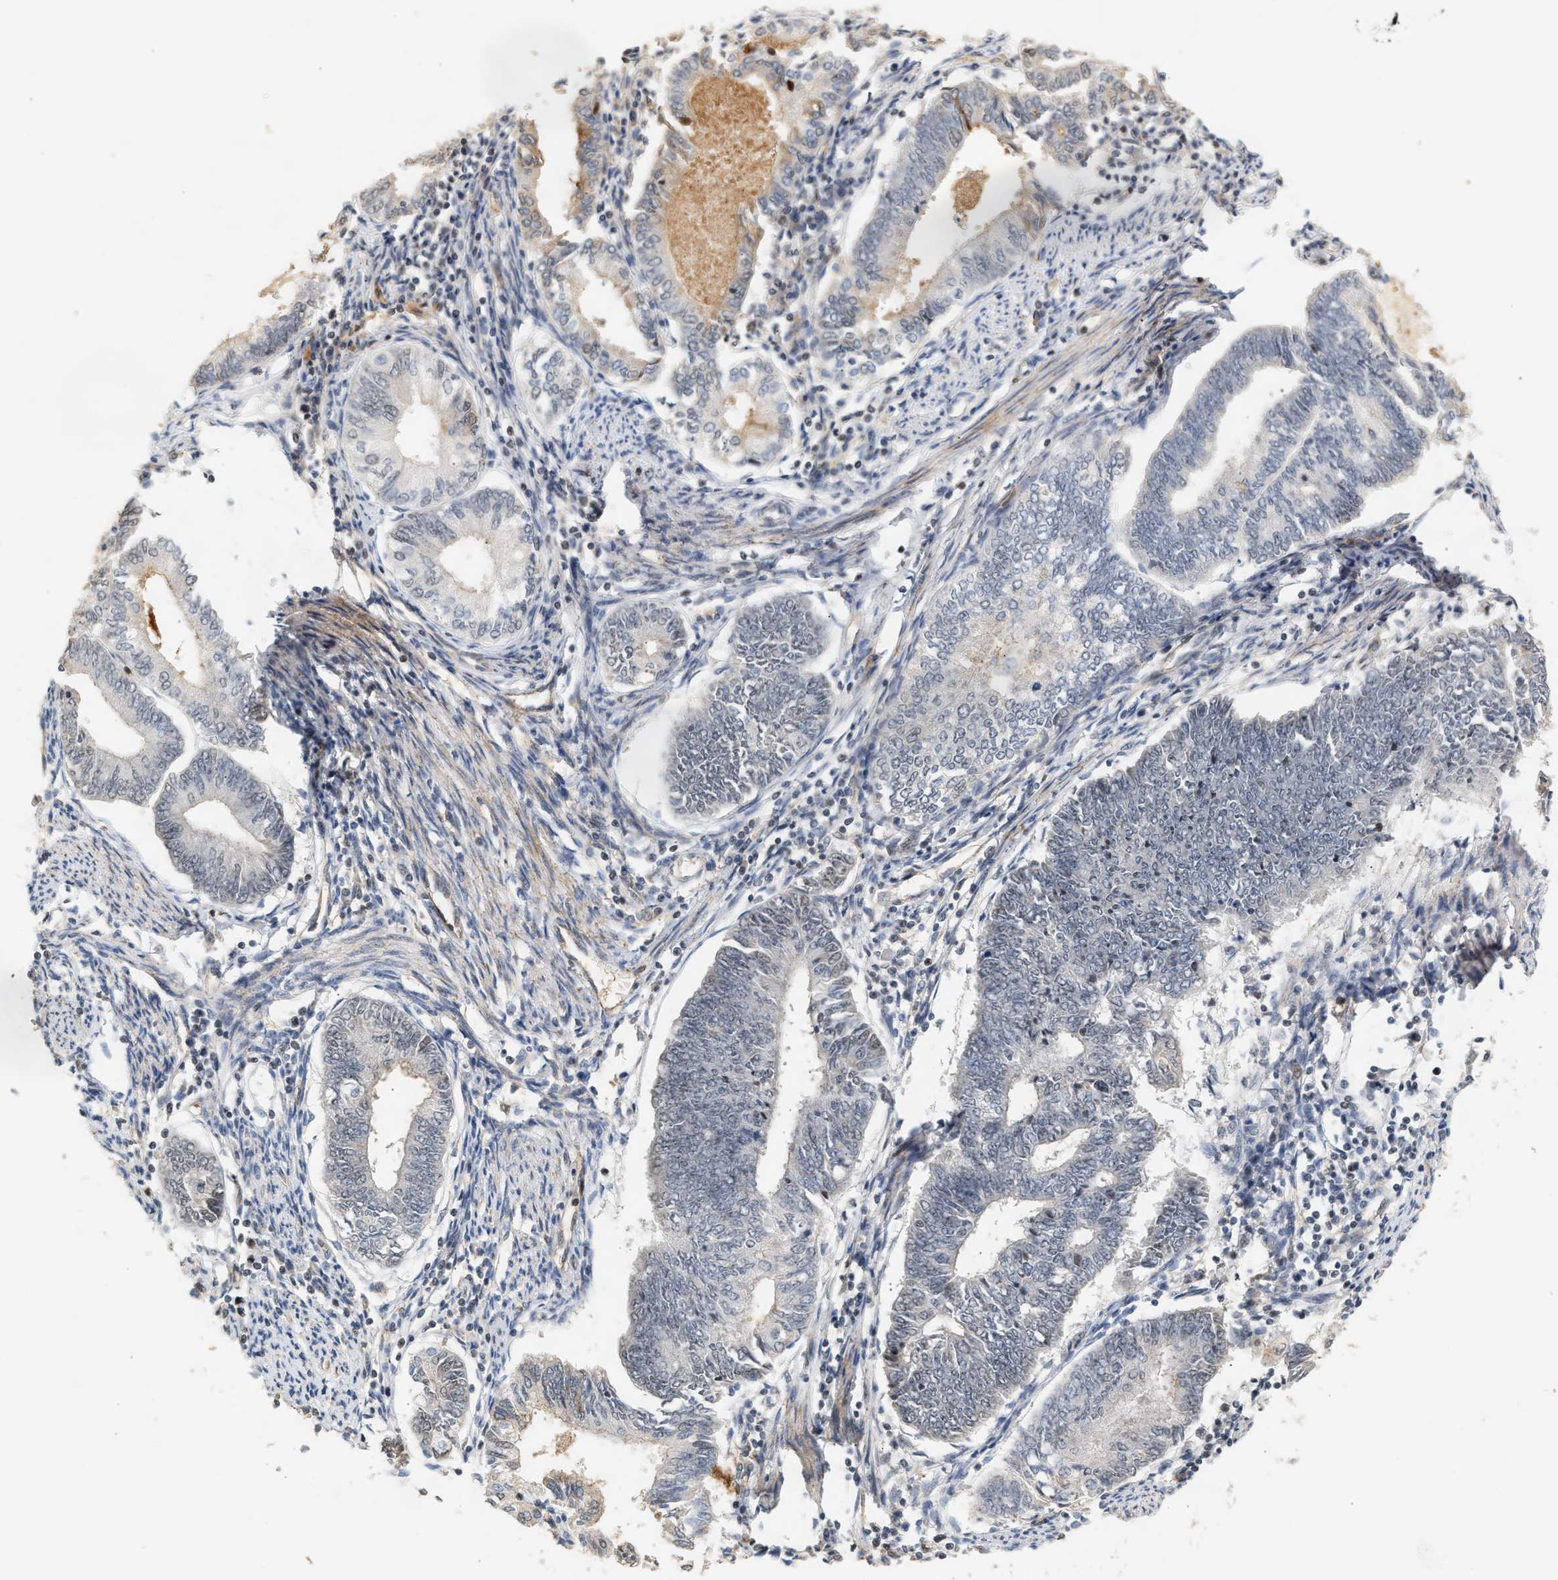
{"staining": {"intensity": "negative", "quantity": "none", "location": "none"}, "tissue": "endometrial cancer", "cell_type": "Tumor cells", "image_type": "cancer", "snomed": [{"axis": "morphology", "description": "Adenocarcinoma, NOS"}, {"axis": "topography", "description": "Endometrium"}], "caption": "Immunohistochemistry of adenocarcinoma (endometrial) demonstrates no expression in tumor cells.", "gene": "PLXND1", "patient": {"sex": "female", "age": 86}}